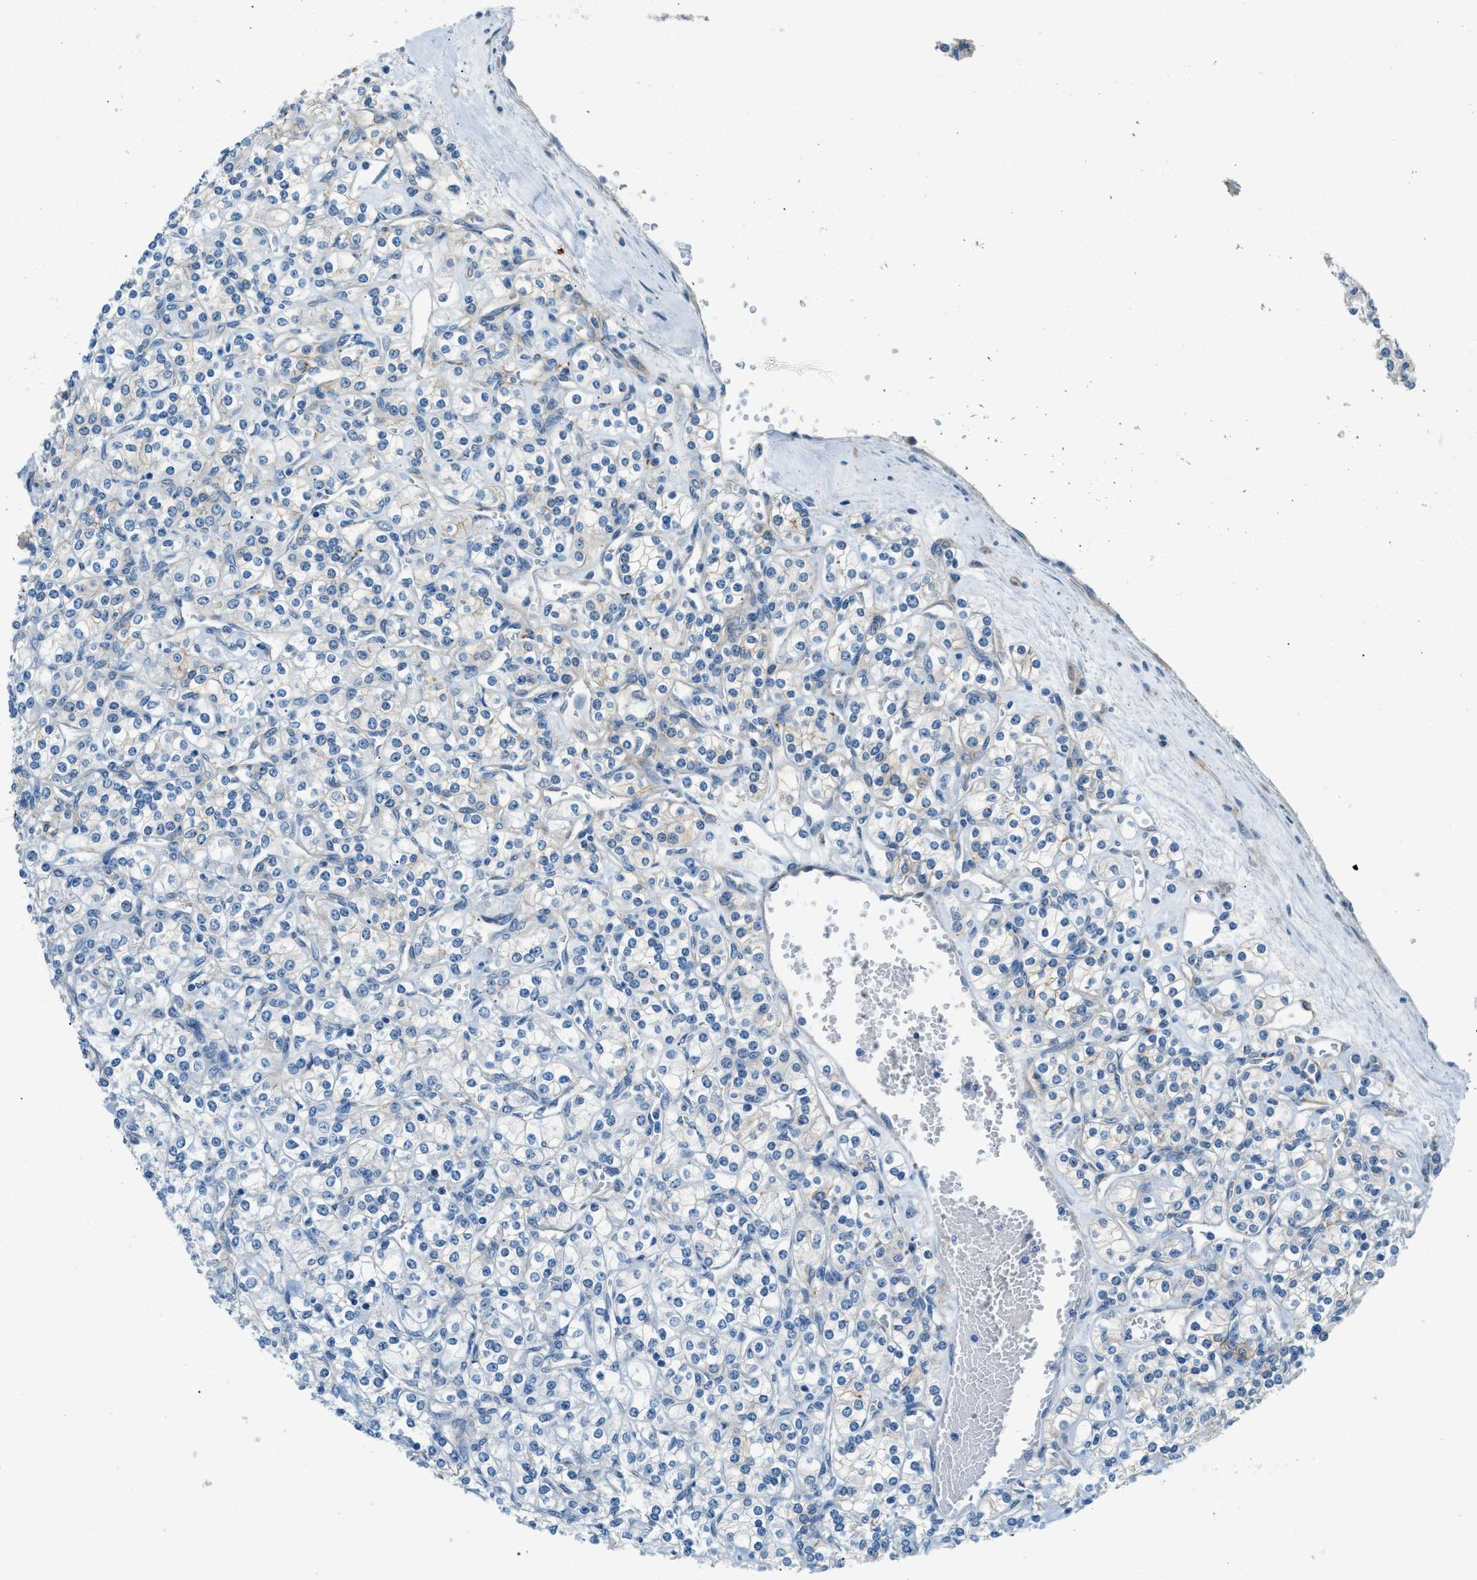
{"staining": {"intensity": "negative", "quantity": "none", "location": "none"}, "tissue": "renal cancer", "cell_type": "Tumor cells", "image_type": "cancer", "snomed": [{"axis": "morphology", "description": "Adenocarcinoma, NOS"}, {"axis": "topography", "description": "Kidney"}], "caption": "High magnification brightfield microscopy of adenocarcinoma (renal) stained with DAB (brown) and counterstained with hematoxylin (blue): tumor cells show no significant staining. Nuclei are stained in blue.", "gene": "ZNF367", "patient": {"sex": "male", "age": 77}}